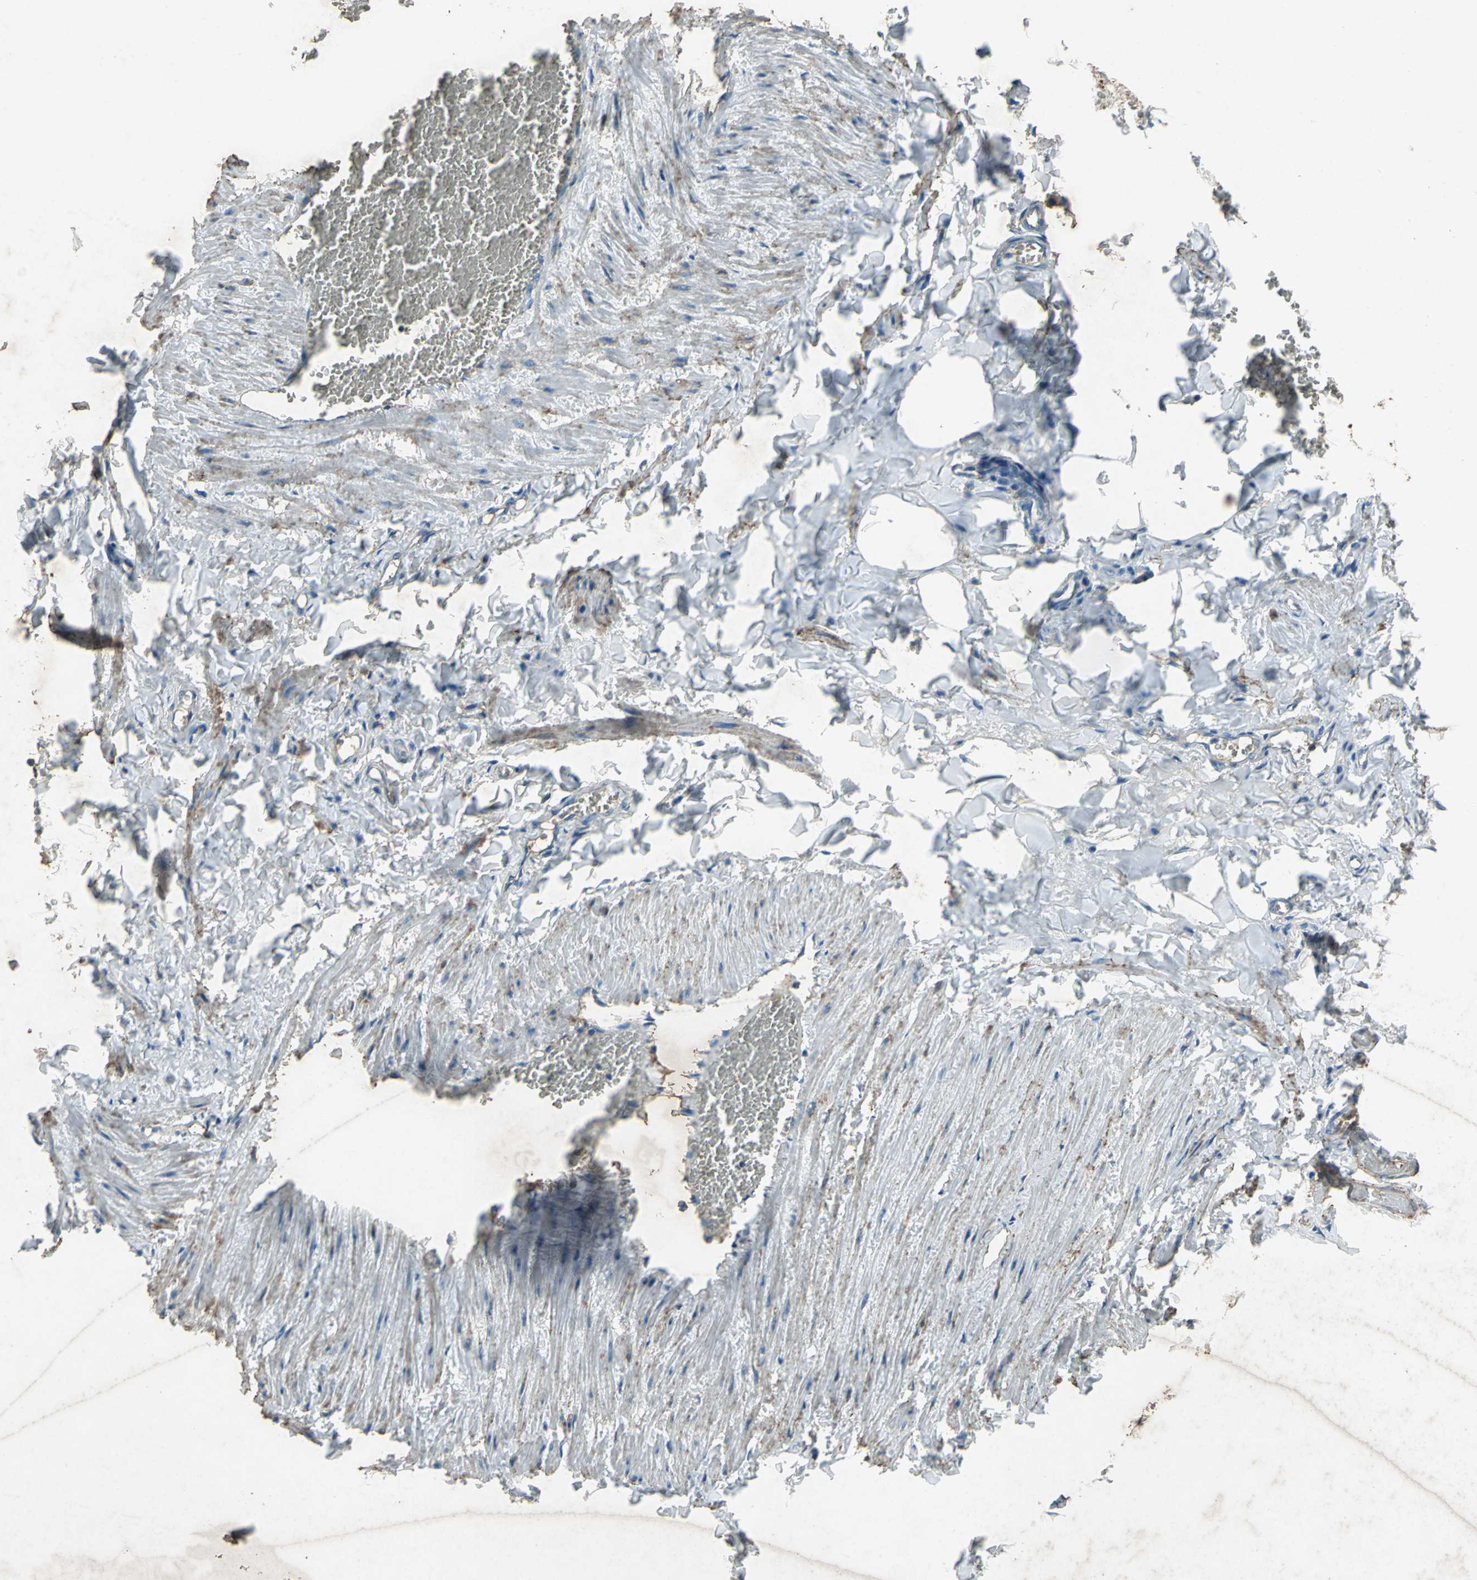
{"staining": {"intensity": "moderate", "quantity": ">75%", "location": "cytoplasmic/membranous"}, "tissue": "adipose tissue", "cell_type": "Adipocytes", "image_type": "normal", "snomed": [{"axis": "morphology", "description": "Normal tissue, NOS"}, {"axis": "topography", "description": "Vascular tissue"}], "caption": "Human adipose tissue stained for a protein (brown) displays moderate cytoplasmic/membranous positive positivity in about >75% of adipocytes.", "gene": "CCR6", "patient": {"sex": "male", "age": 41}}